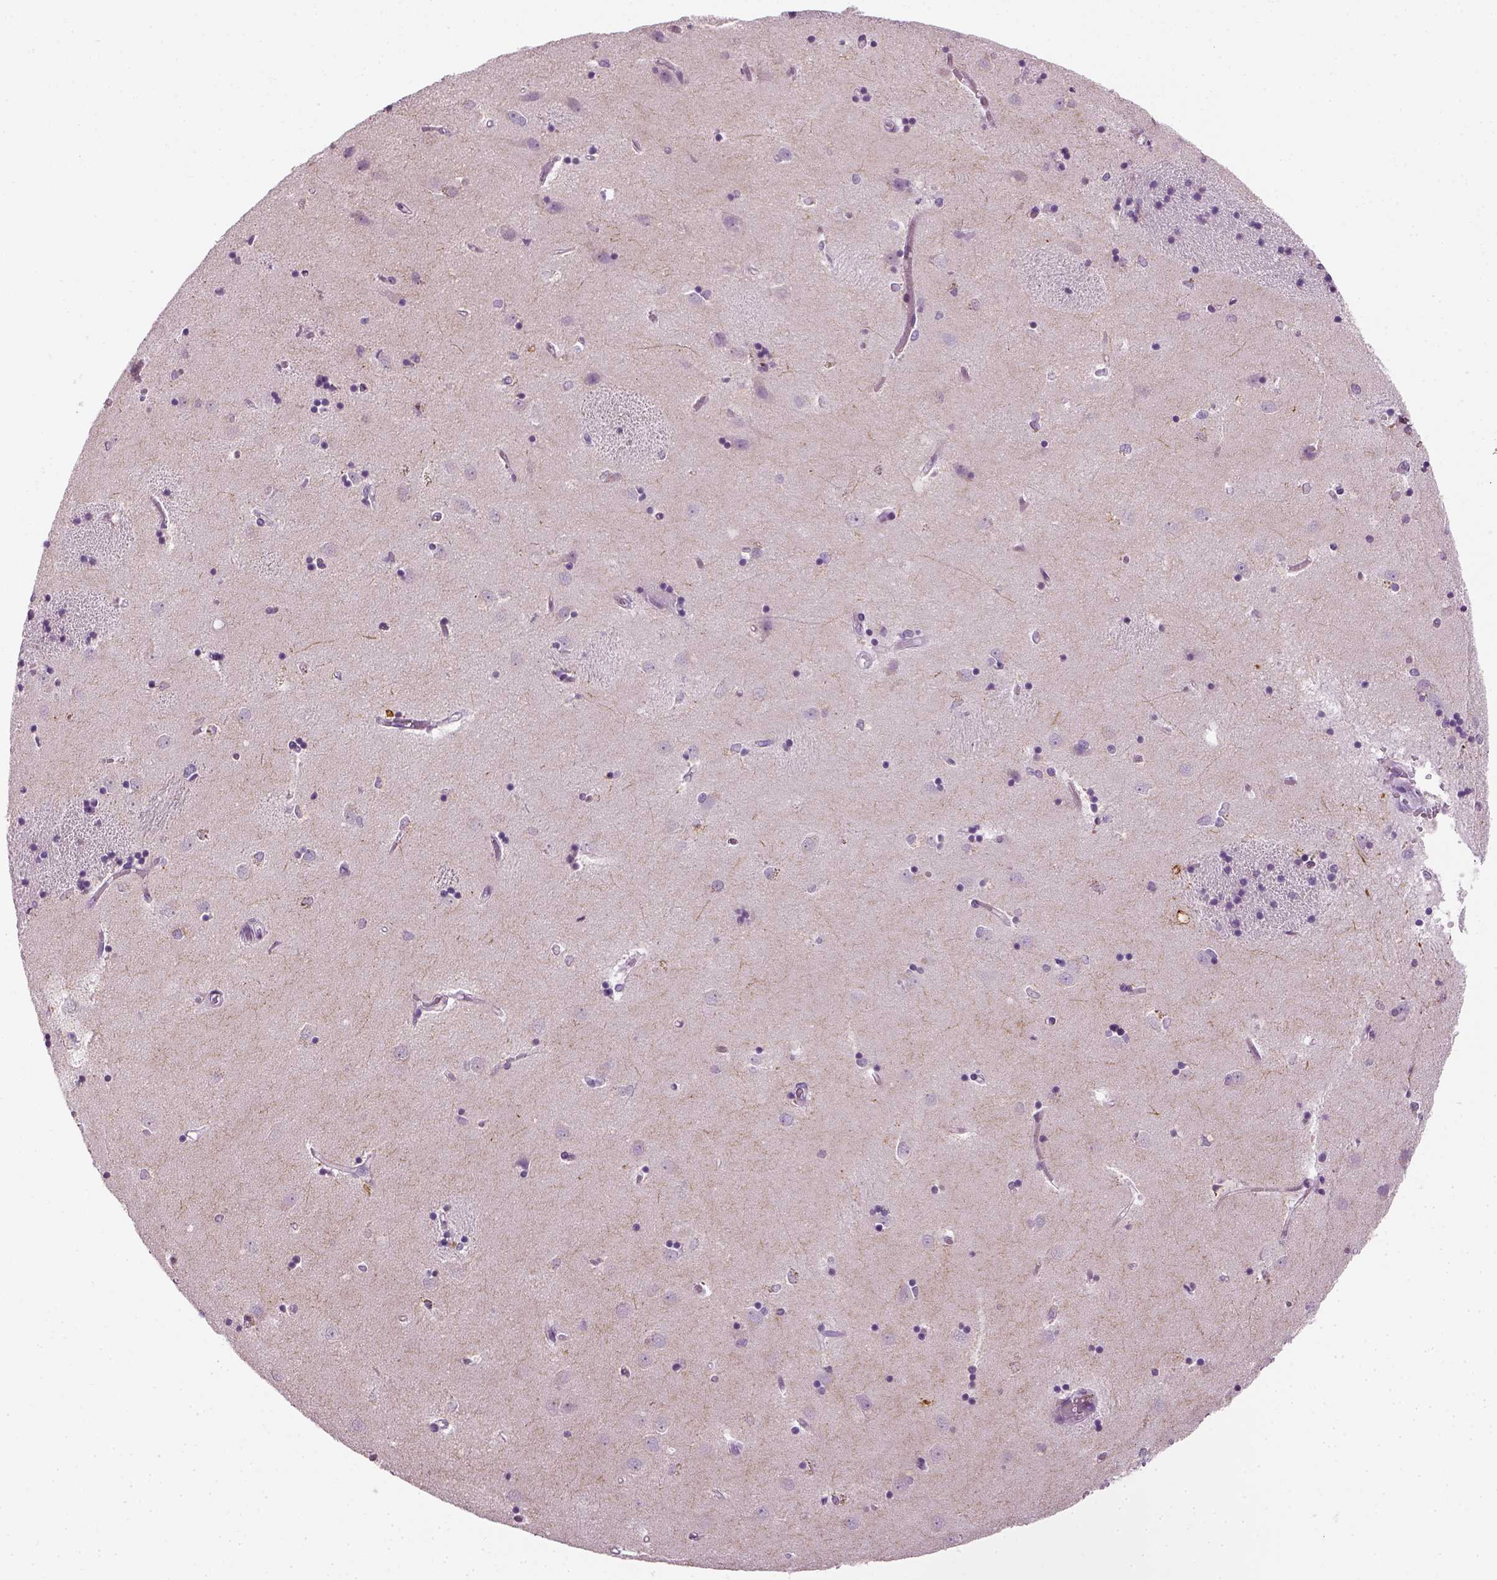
{"staining": {"intensity": "negative", "quantity": "none", "location": "none"}, "tissue": "caudate", "cell_type": "Glial cells", "image_type": "normal", "snomed": [{"axis": "morphology", "description": "Normal tissue, NOS"}, {"axis": "topography", "description": "Lateral ventricle wall"}], "caption": "High power microscopy histopathology image of an immunohistochemistry (IHC) micrograph of normal caudate, revealing no significant expression in glial cells. (Brightfield microscopy of DAB (3,3'-diaminobenzidine) IHC at high magnification).", "gene": "TH", "patient": {"sex": "male", "age": 54}}